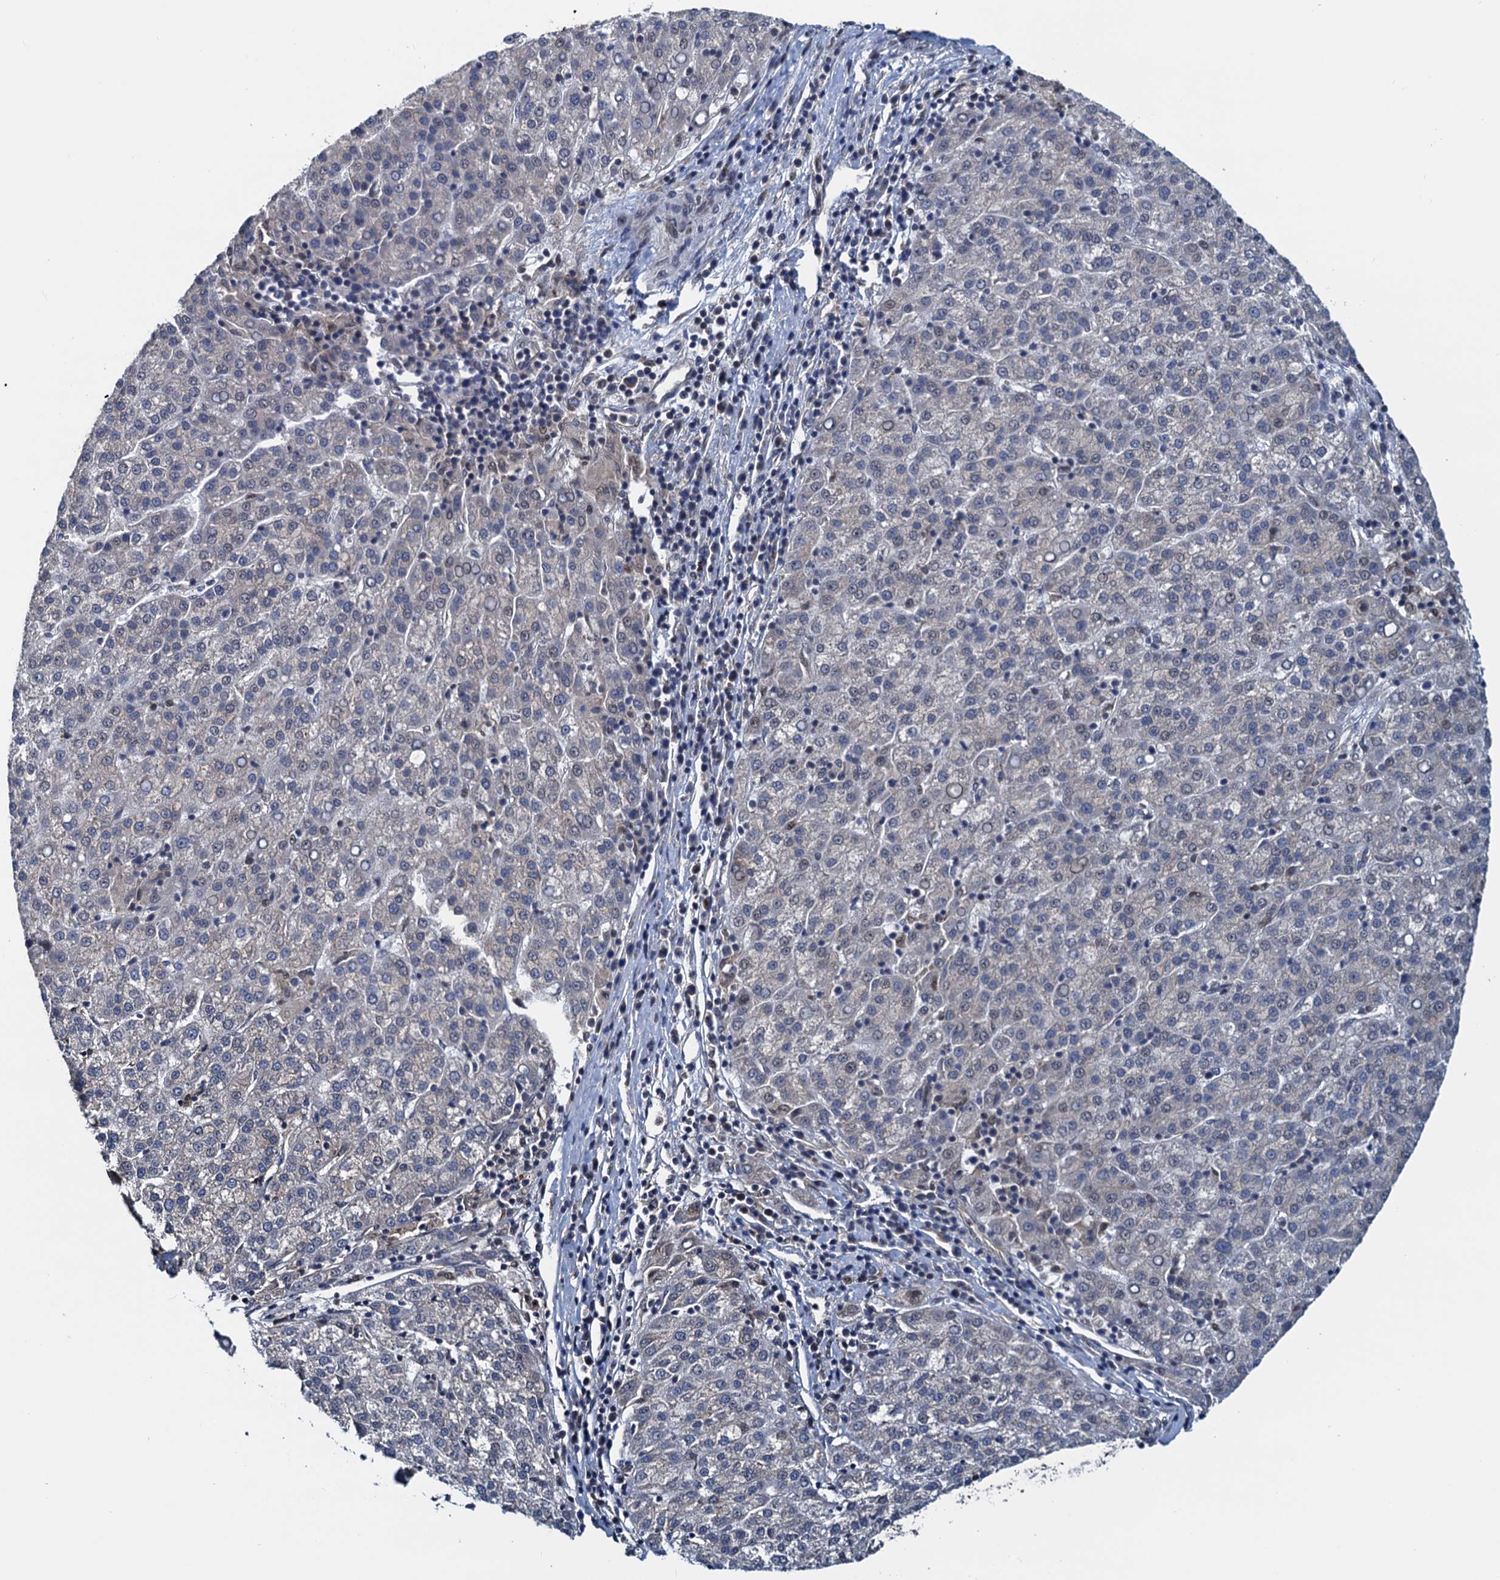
{"staining": {"intensity": "negative", "quantity": "none", "location": "none"}, "tissue": "liver cancer", "cell_type": "Tumor cells", "image_type": "cancer", "snomed": [{"axis": "morphology", "description": "Carcinoma, Hepatocellular, NOS"}, {"axis": "topography", "description": "Liver"}], "caption": "This is an IHC histopathology image of liver cancer. There is no expression in tumor cells.", "gene": "RNF125", "patient": {"sex": "female", "age": 58}}